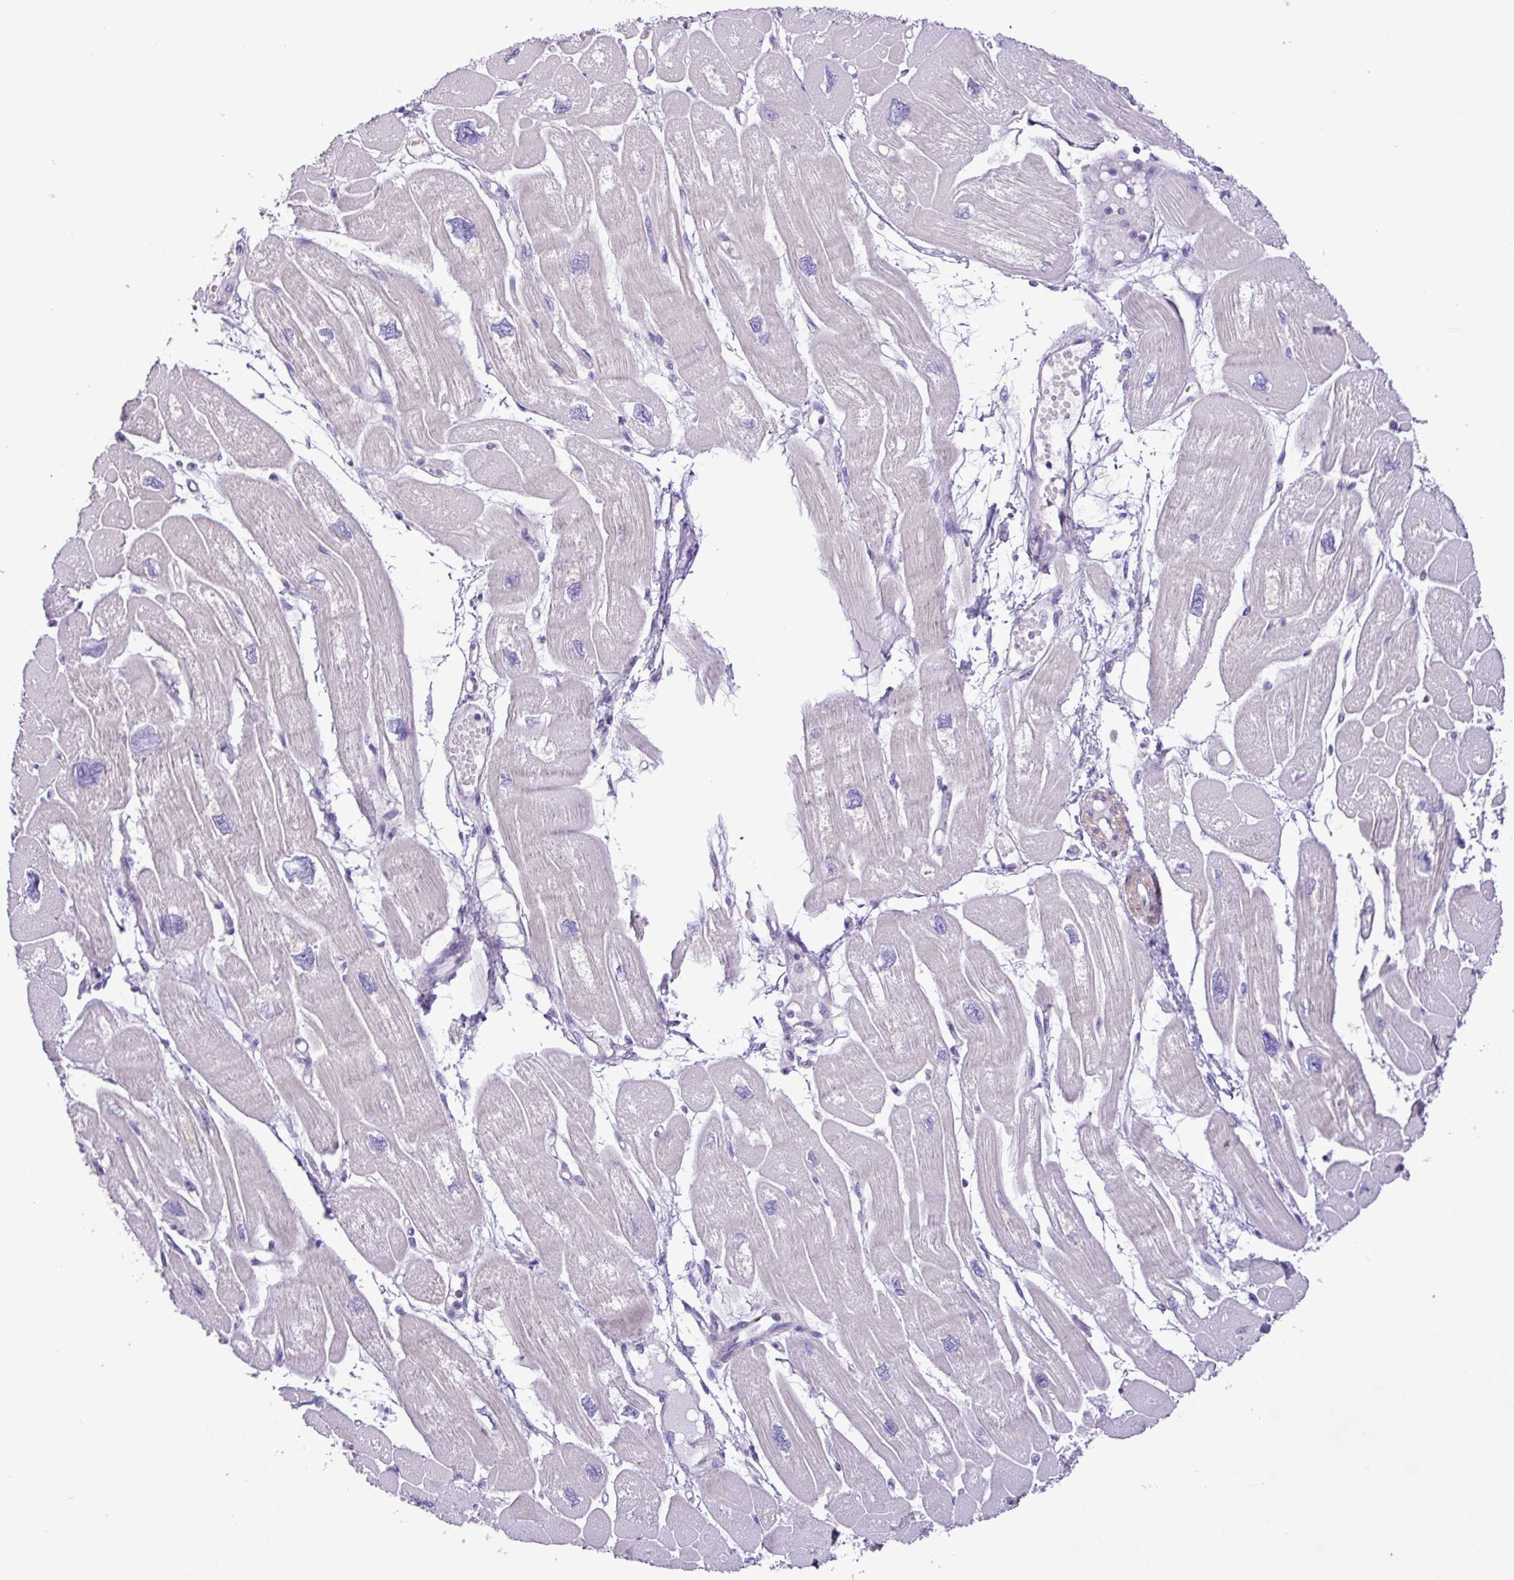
{"staining": {"intensity": "negative", "quantity": "none", "location": "none"}, "tissue": "heart muscle", "cell_type": "Cardiomyocytes", "image_type": "normal", "snomed": [{"axis": "morphology", "description": "Normal tissue, NOS"}, {"axis": "topography", "description": "Heart"}], "caption": "Protein analysis of unremarkable heart muscle demonstrates no significant staining in cardiomyocytes.", "gene": "ZNF334", "patient": {"sex": "male", "age": 42}}